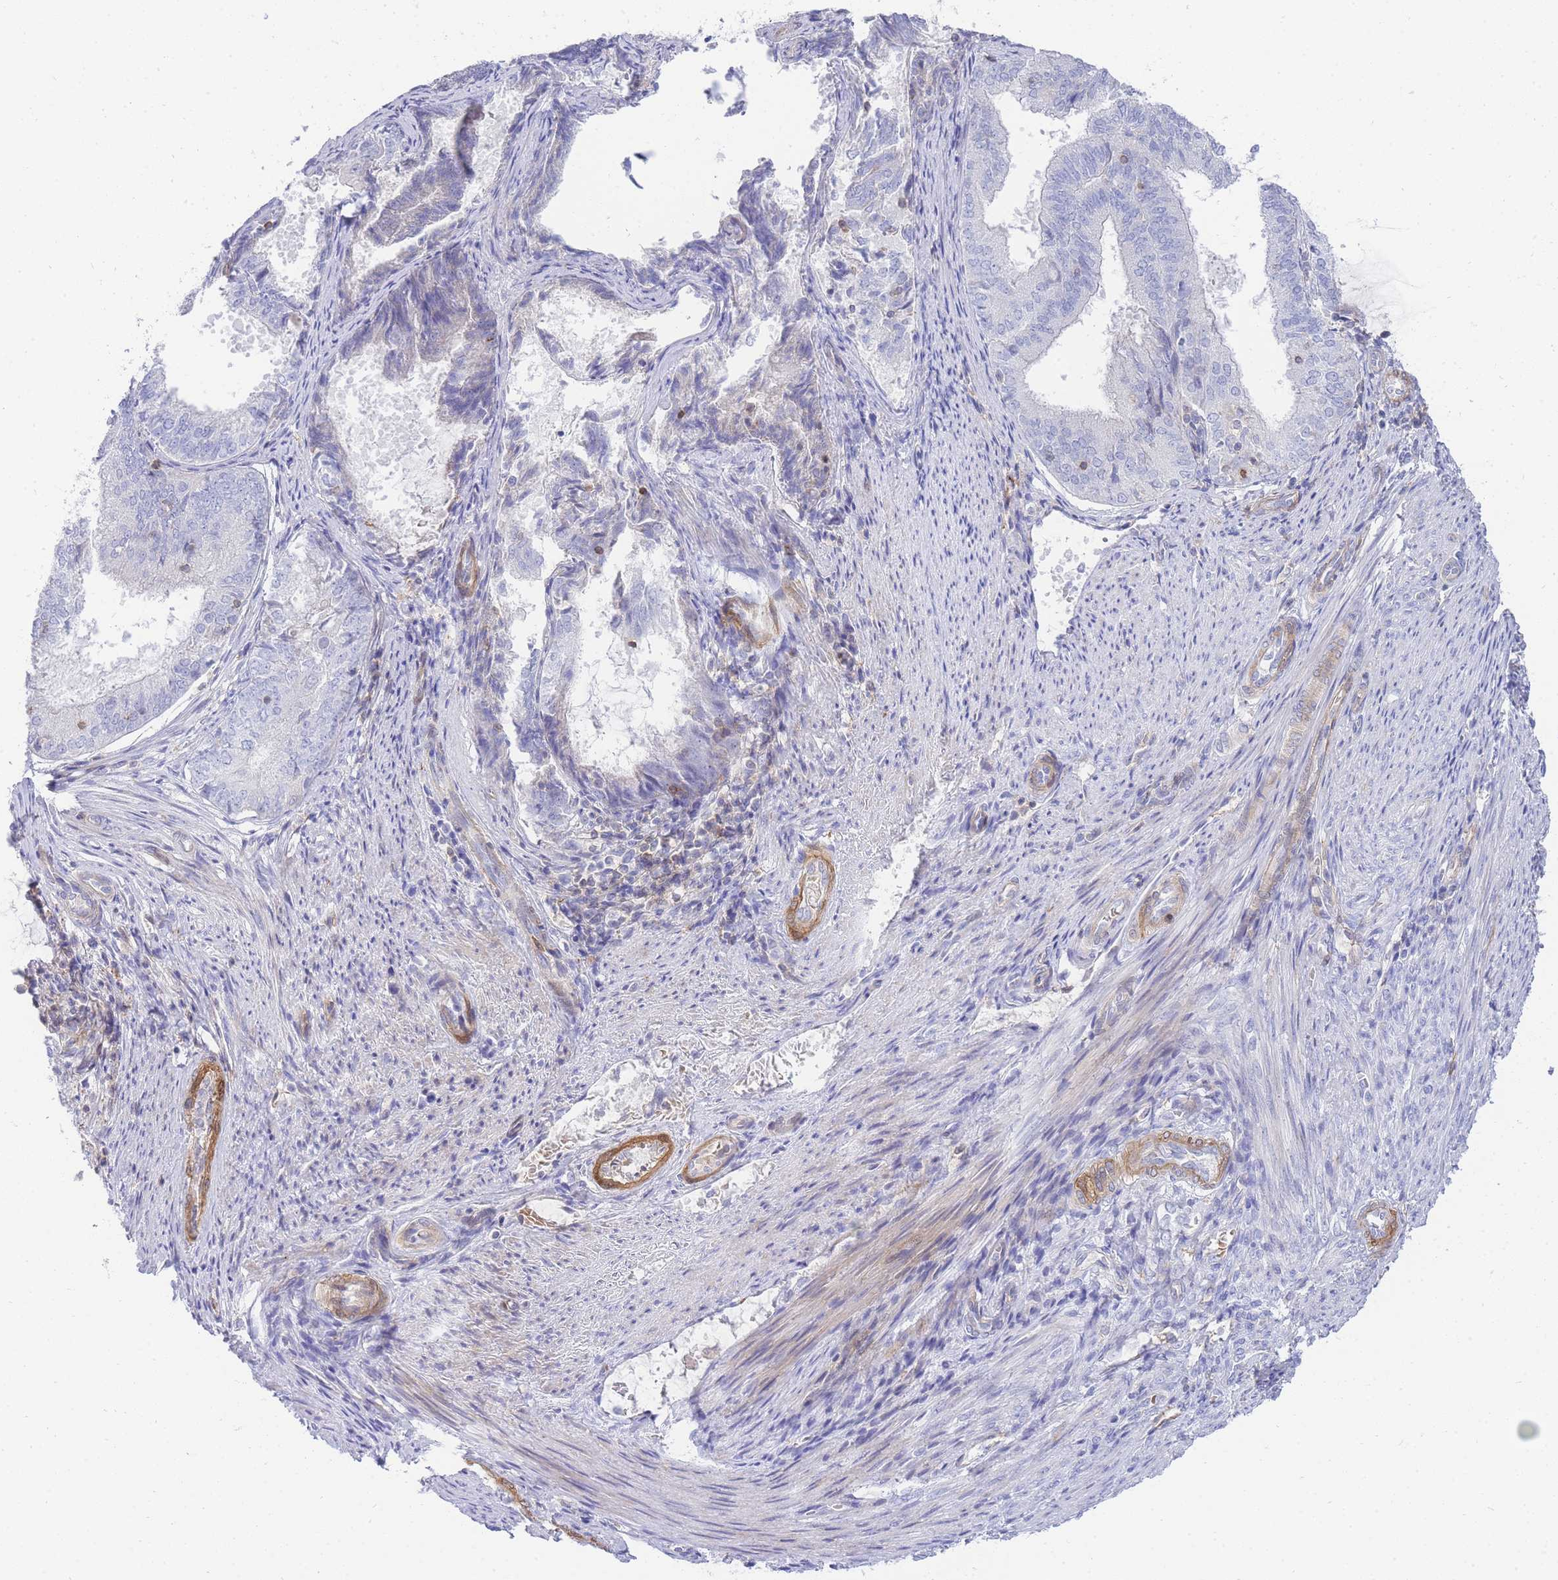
{"staining": {"intensity": "negative", "quantity": "none", "location": "none"}, "tissue": "endometrial cancer", "cell_type": "Tumor cells", "image_type": "cancer", "snomed": [{"axis": "morphology", "description": "Adenocarcinoma, NOS"}, {"axis": "topography", "description": "Endometrium"}], "caption": "The micrograph exhibits no significant positivity in tumor cells of endometrial cancer. (DAB (3,3'-diaminobenzidine) IHC, high magnification).", "gene": "FBN3", "patient": {"sex": "female", "age": 81}}